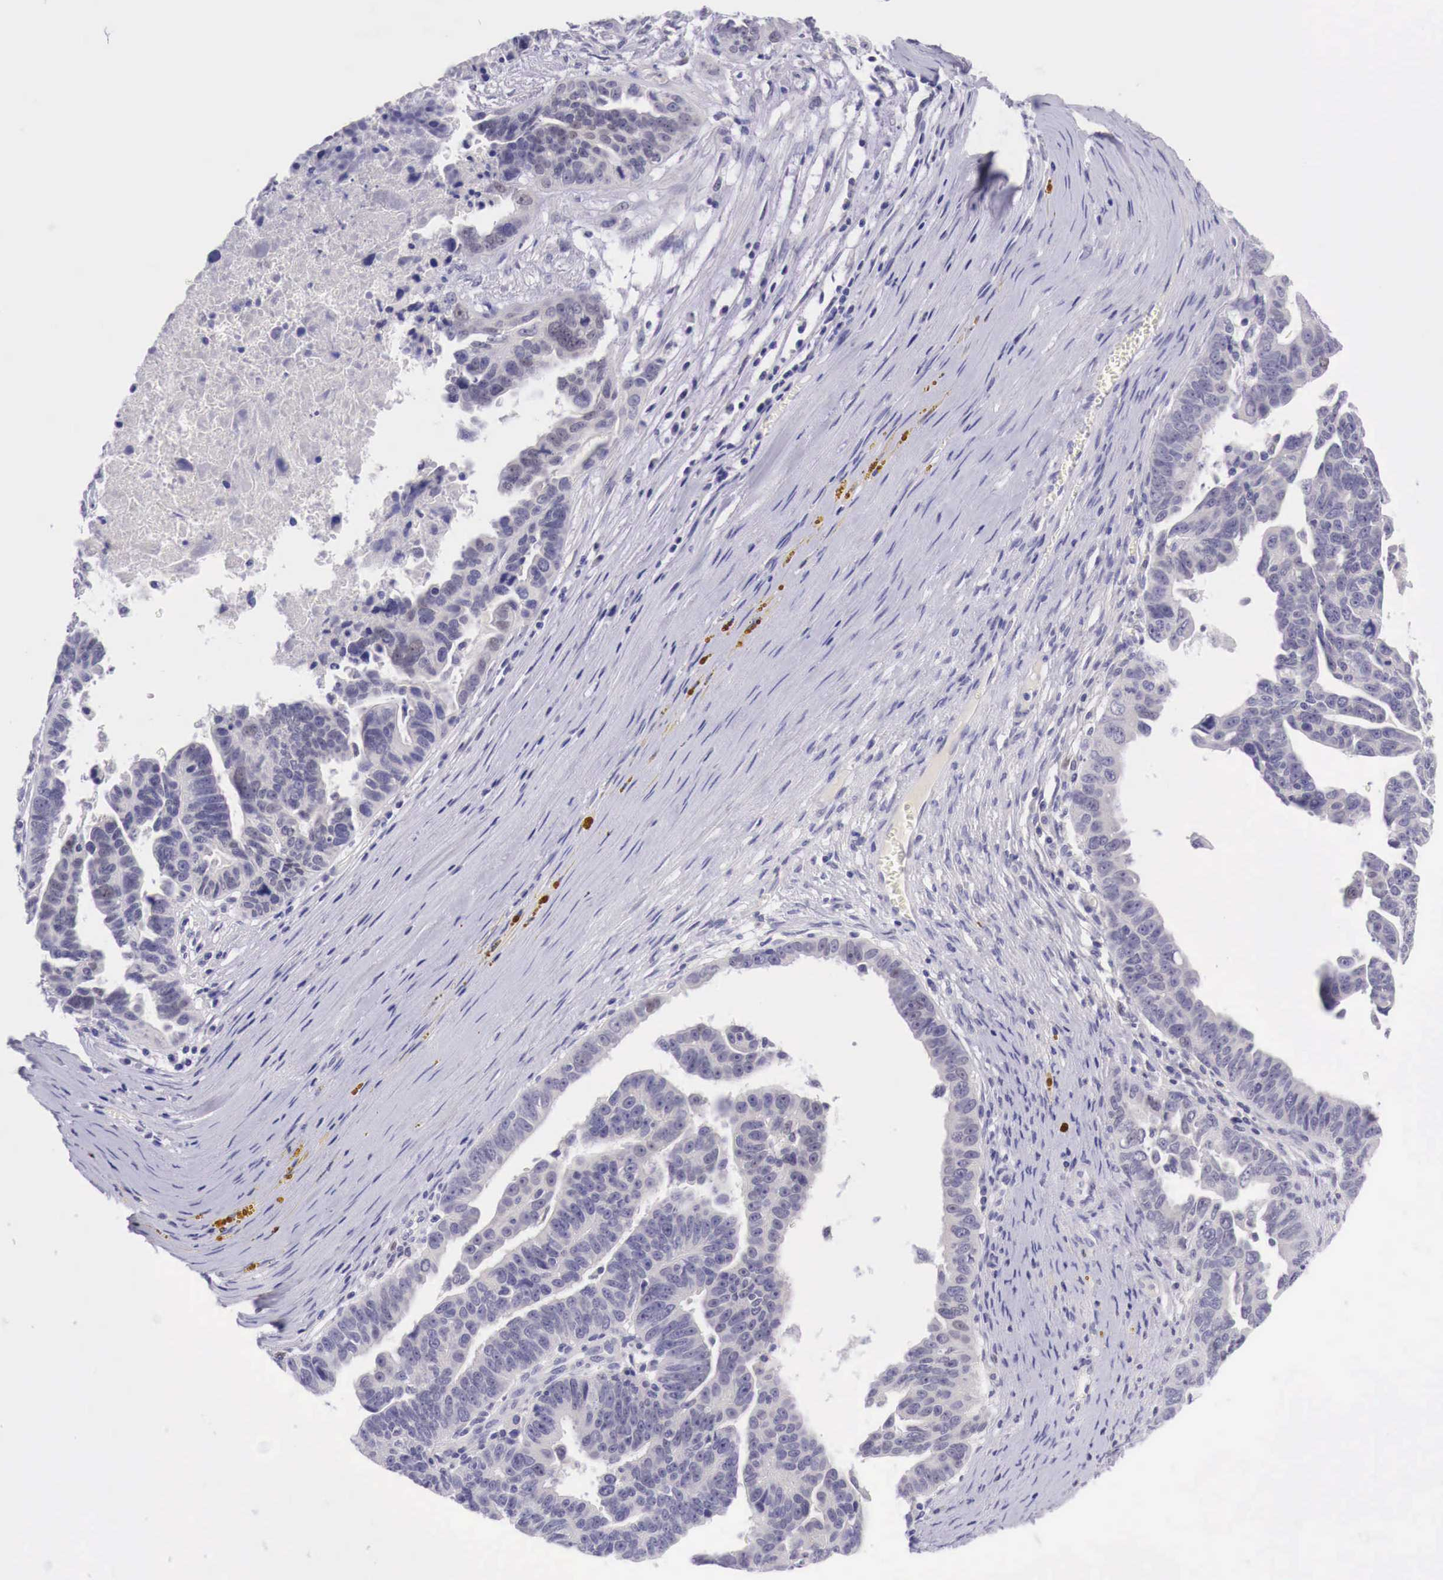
{"staining": {"intensity": "negative", "quantity": "none", "location": "none"}, "tissue": "ovarian cancer", "cell_type": "Tumor cells", "image_type": "cancer", "snomed": [{"axis": "morphology", "description": "Carcinoma, endometroid"}, {"axis": "morphology", "description": "Cystadenocarcinoma, serous, NOS"}, {"axis": "topography", "description": "Ovary"}], "caption": "There is no significant positivity in tumor cells of ovarian cancer. (Brightfield microscopy of DAB immunohistochemistry (IHC) at high magnification).", "gene": "BCL6", "patient": {"sex": "female", "age": 45}}